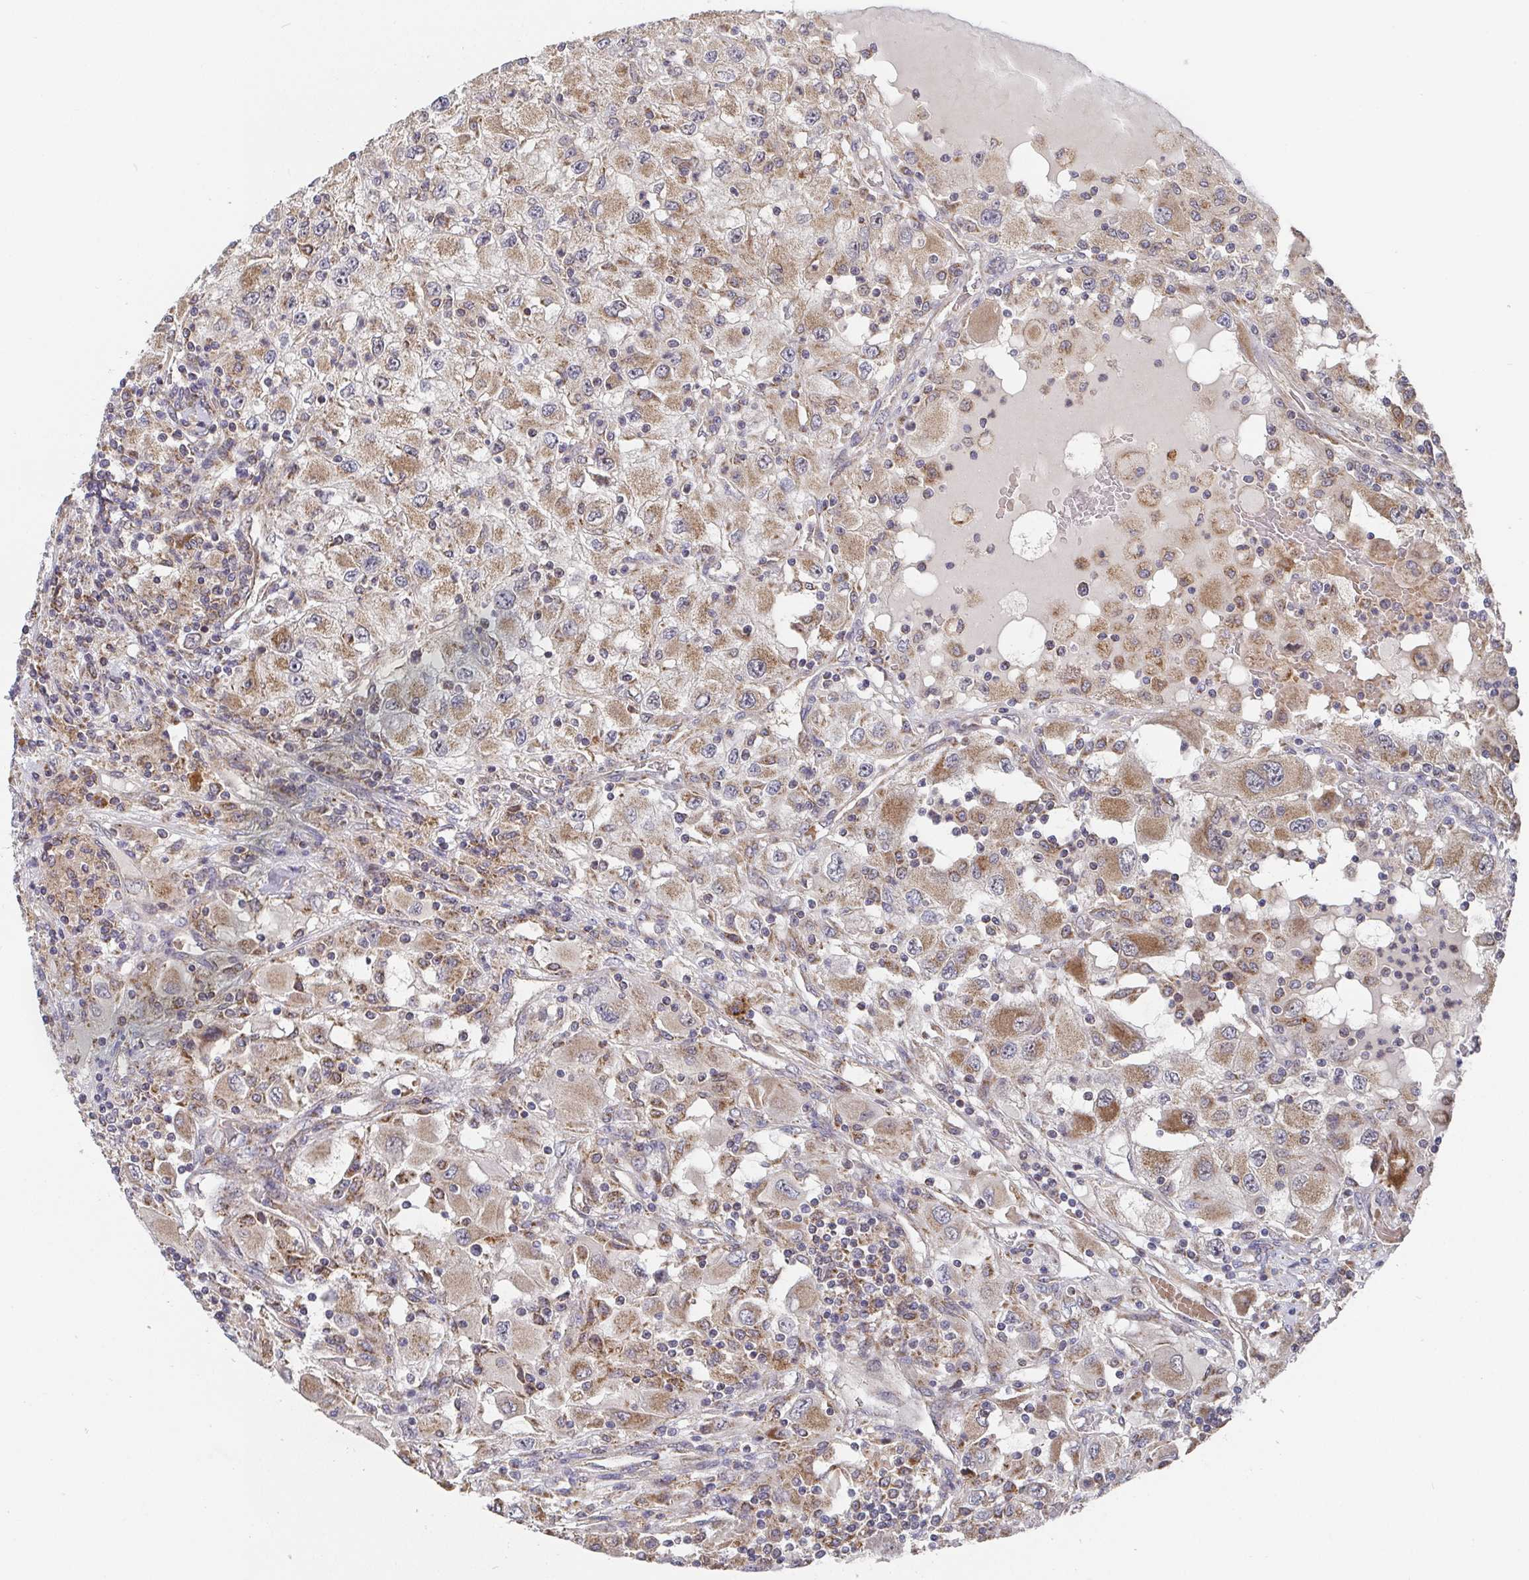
{"staining": {"intensity": "moderate", "quantity": ">75%", "location": "cytoplasmic/membranous"}, "tissue": "renal cancer", "cell_type": "Tumor cells", "image_type": "cancer", "snomed": [{"axis": "morphology", "description": "Adenocarcinoma, NOS"}, {"axis": "topography", "description": "Kidney"}], "caption": "Immunohistochemical staining of renal cancer demonstrates moderate cytoplasmic/membranous protein expression in about >75% of tumor cells.", "gene": "PDF", "patient": {"sex": "female", "age": 67}}